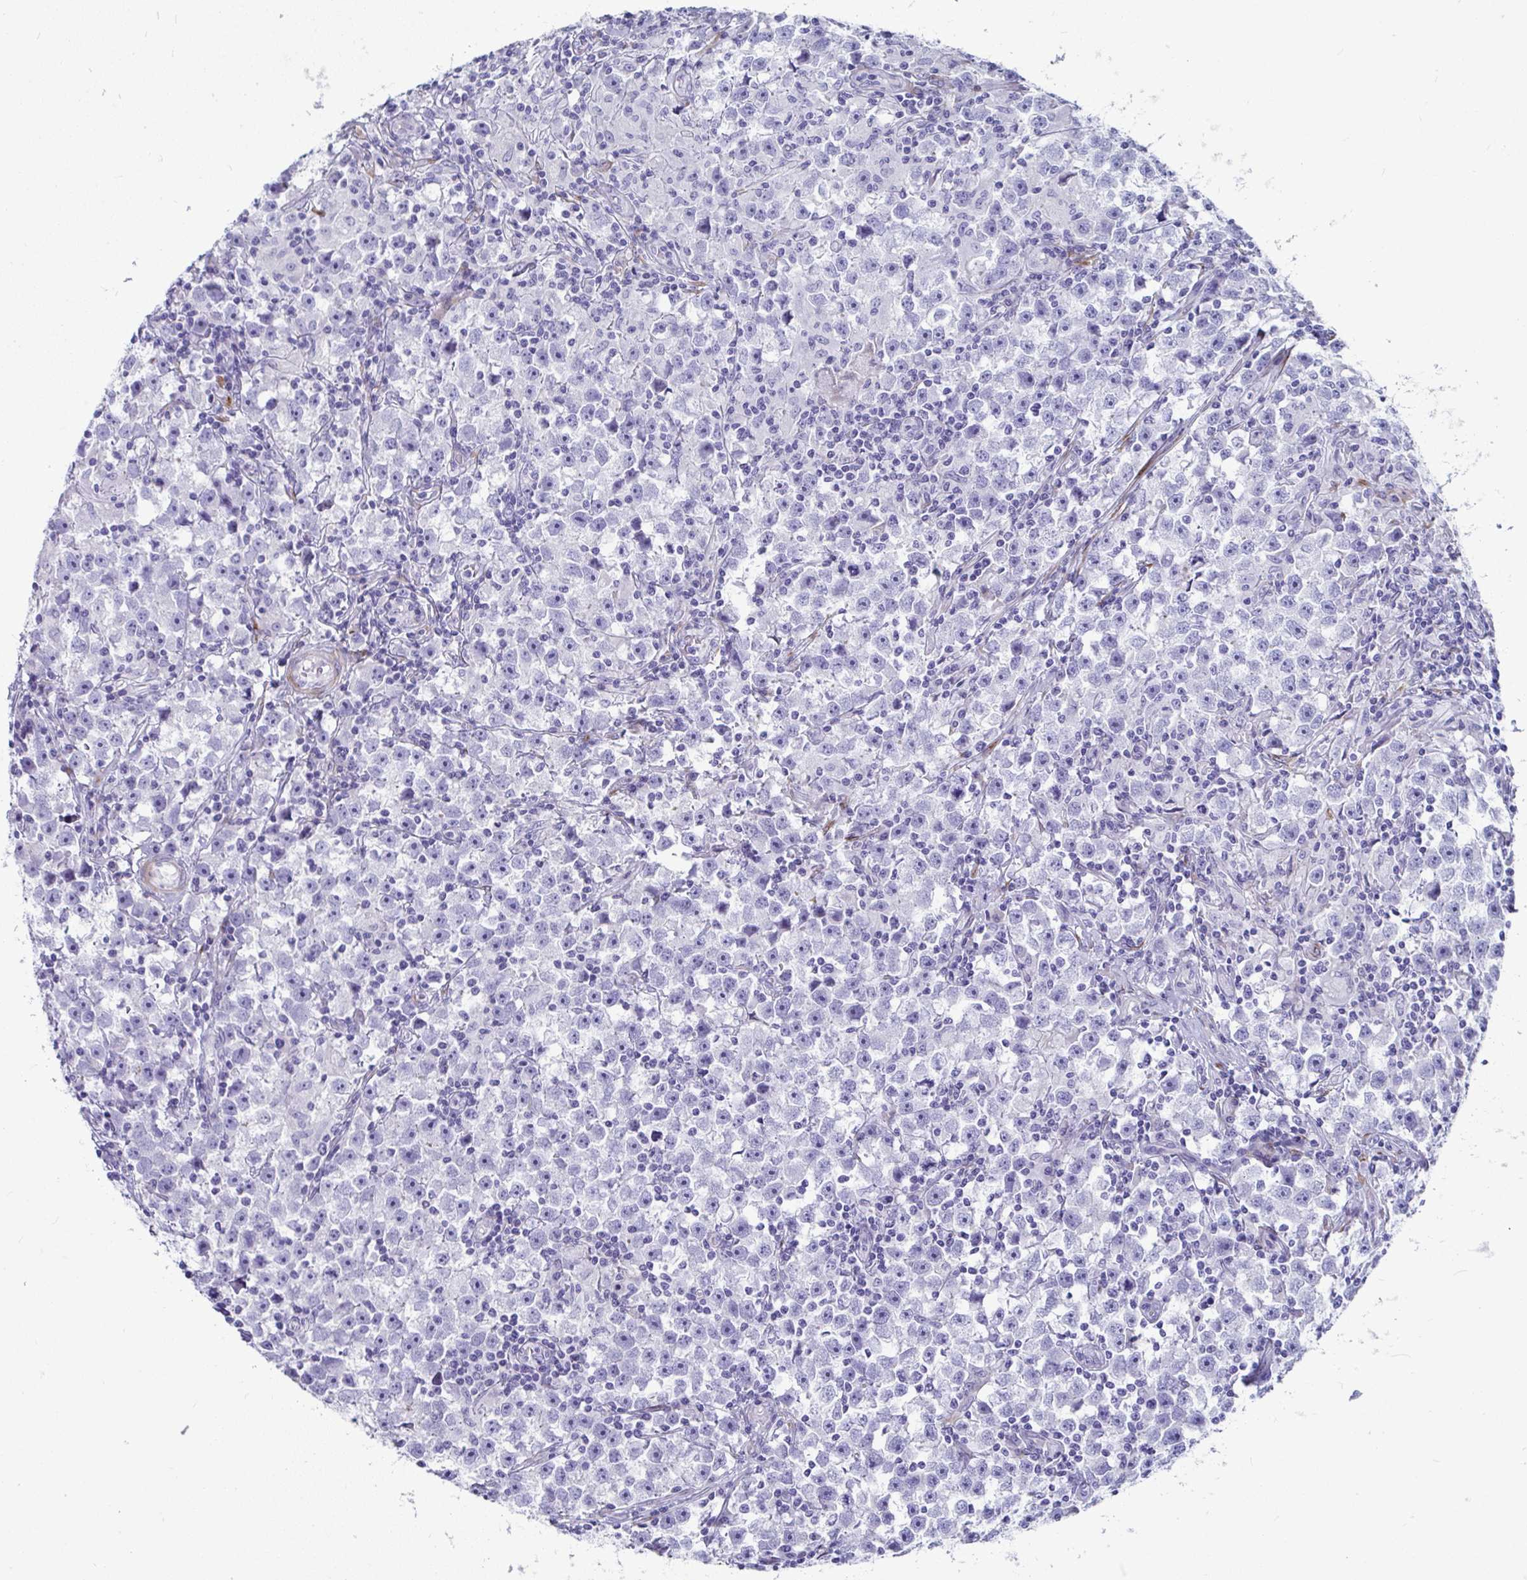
{"staining": {"intensity": "negative", "quantity": "none", "location": "none"}, "tissue": "testis cancer", "cell_type": "Tumor cells", "image_type": "cancer", "snomed": [{"axis": "morphology", "description": "Seminoma, NOS"}, {"axis": "topography", "description": "Testis"}], "caption": "Tumor cells are negative for protein expression in human testis cancer (seminoma).", "gene": "GRXCR2", "patient": {"sex": "male", "age": 33}}